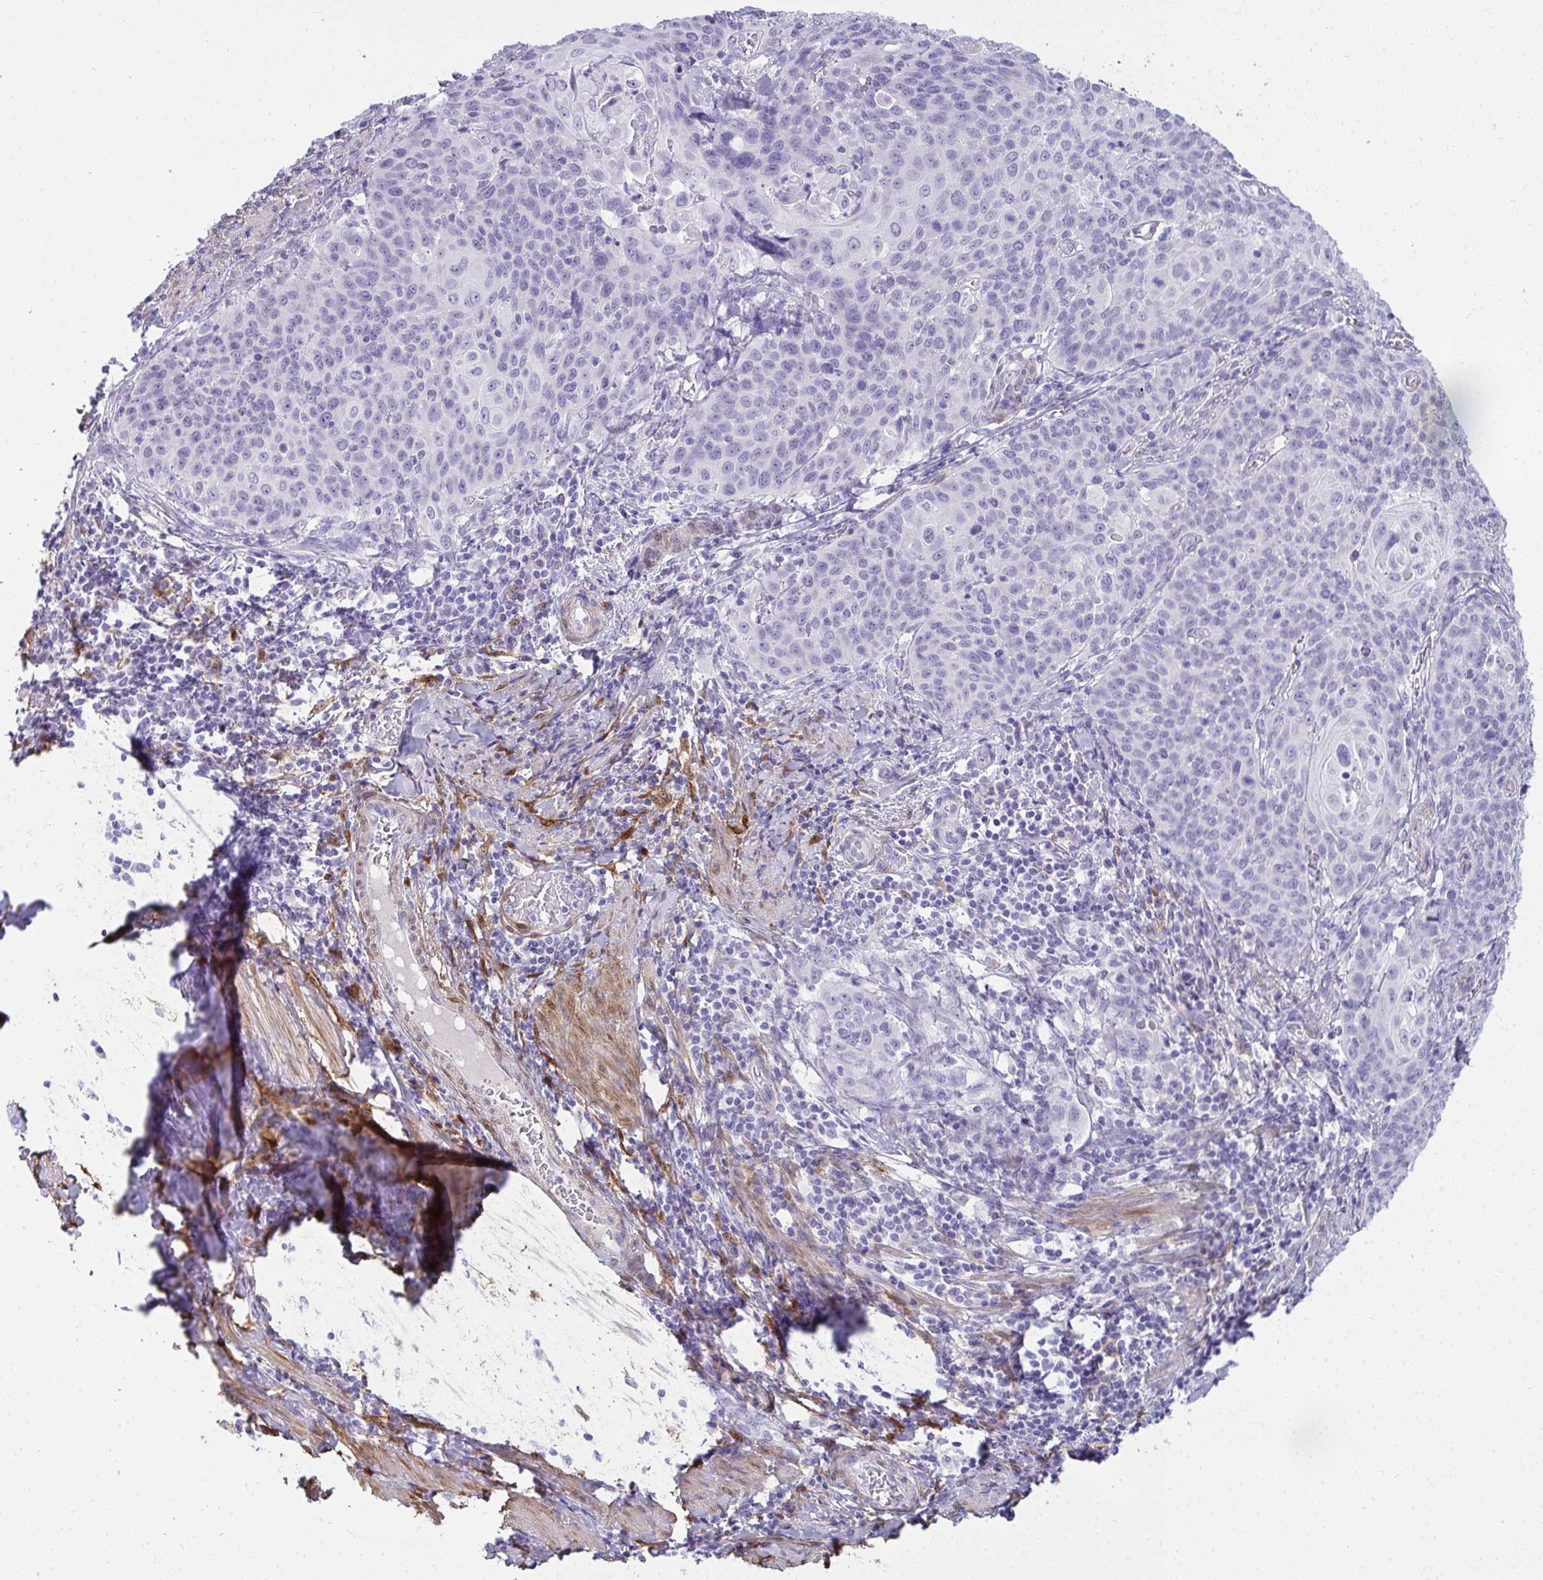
{"staining": {"intensity": "negative", "quantity": "none", "location": "none"}, "tissue": "cervical cancer", "cell_type": "Tumor cells", "image_type": "cancer", "snomed": [{"axis": "morphology", "description": "Squamous cell carcinoma, NOS"}, {"axis": "topography", "description": "Cervix"}], "caption": "IHC photomicrograph of neoplastic tissue: cervical cancer stained with DAB (3,3'-diaminobenzidine) reveals no significant protein positivity in tumor cells.", "gene": "HSPB6", "patient": {"sex": "female", "age": 65}}